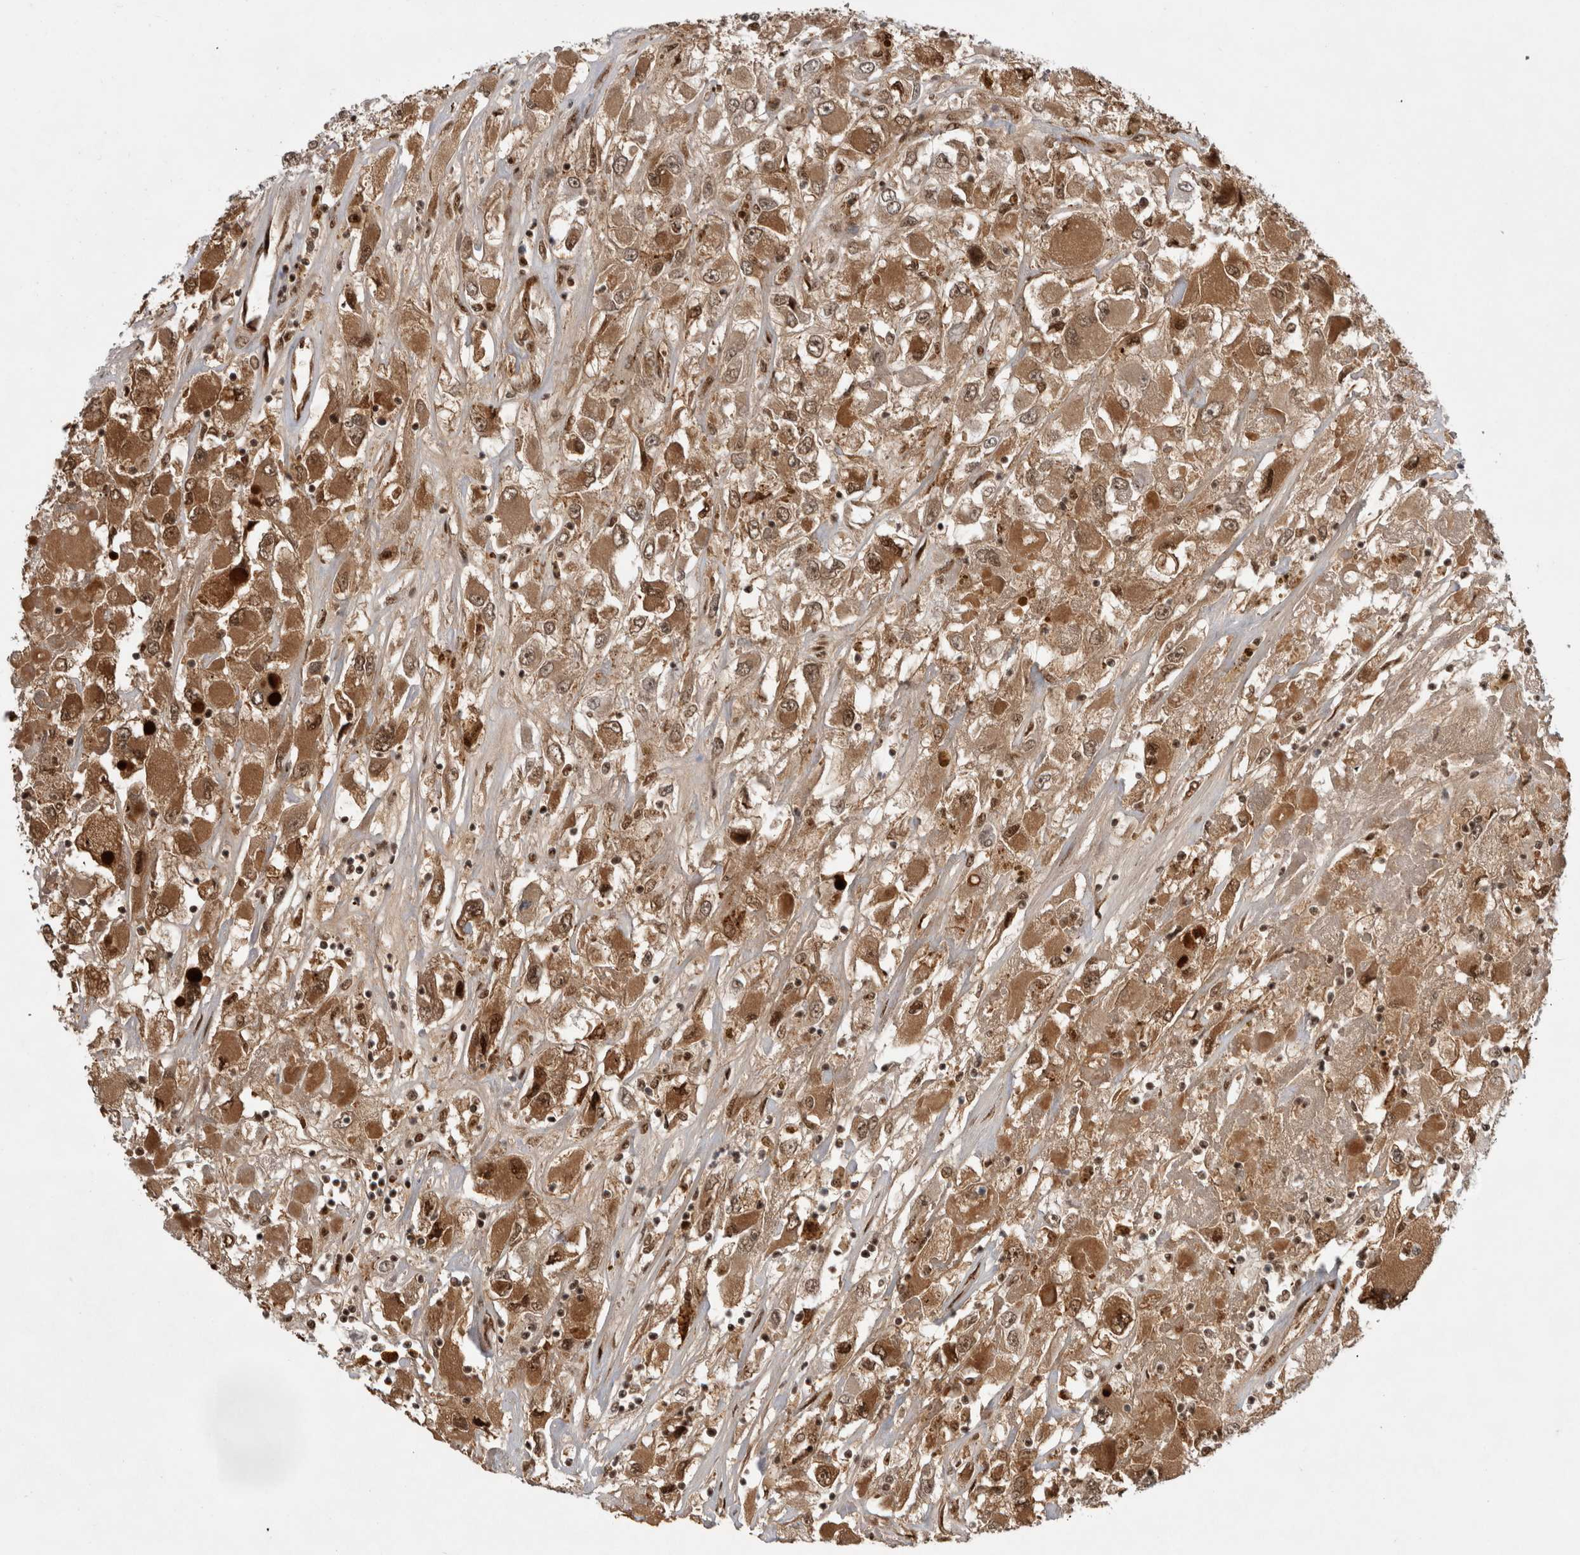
{"staining": {"intensity": "moderate", "quantity": ">75%", "location": "cytoplasmic/membranous,nuclear"}, "tissue": "renal cancer", "cell_type": "Tumor cells", "image_type": "cancer", "snomed": [{"axis": "morphology", "description": "Adenocarcinoma, NOS"}, {"axis": "topography", "description": "Kidney"}], "caption": "Immunohistochemical staining of human adenocarcinoma (renal) demonstrates medium levels of moderate cytoplasmic/membranous and nuclear staining in approximately >75% of tumor cells. Ihc stains the protein in brown and the nuclei are stained blue.", "gene": "EYA2", "patient": {"sex": "female", "age": 52}}